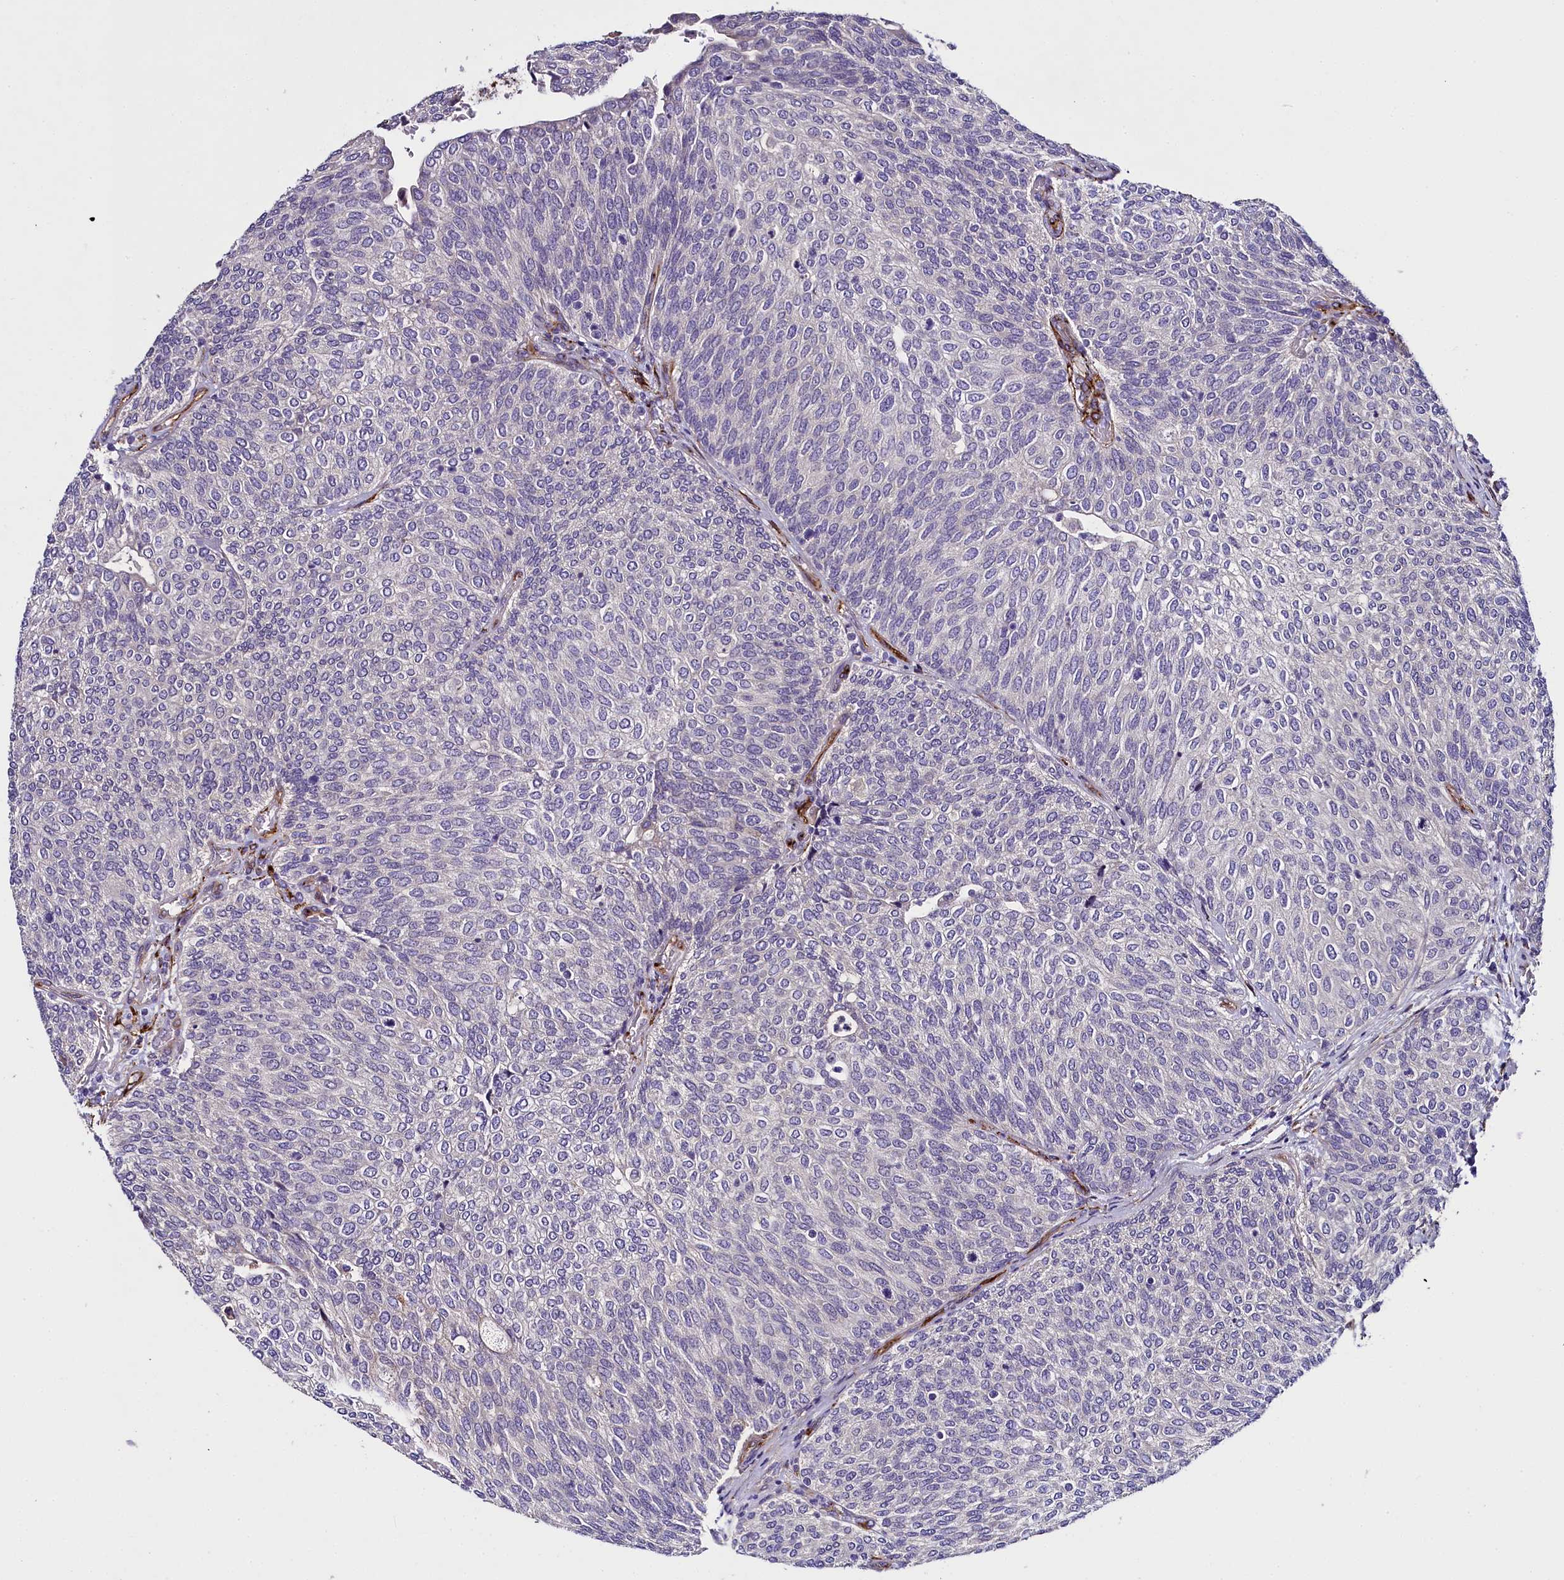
{"staining": {"intensity": "negative", "quantity": "none", "location": "none"}, "tissue": "urothelial cancer", "cell_type": "Tumor cells", "image_type": "cancer", "snomed": [{"axis": "morphology", "description": "Urothelial carcinoma, Low grade"}, {"axis": "topography", "description": "Urinary bladder"}], "caption": "Tumor cells are negative for brown protein staining in low-grade urothelial carcinoma.", "gene": "MRC2", "patient": {"sex": "female", "age": 79}}